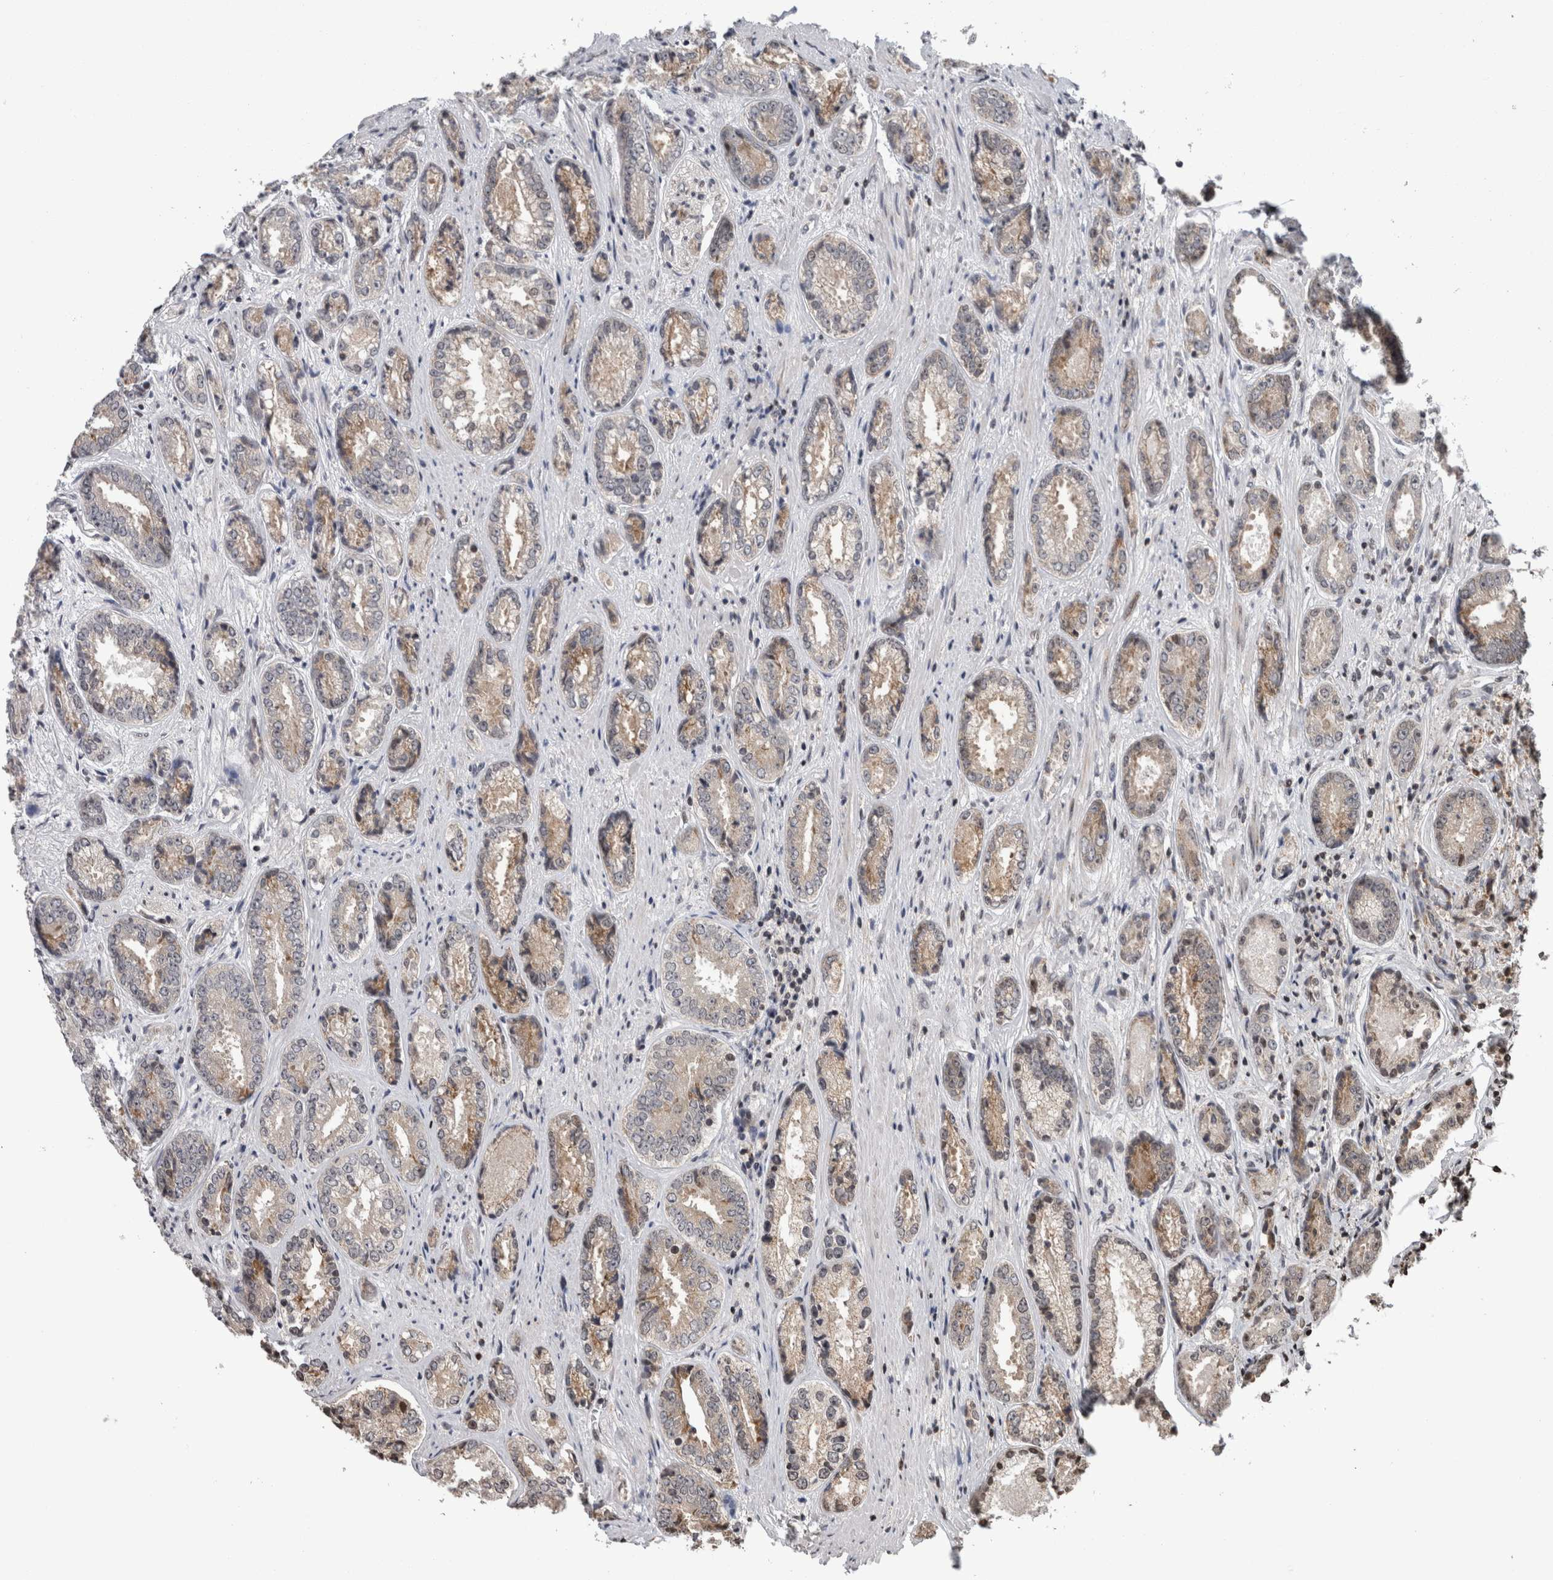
{"staining": {"intensity": "weak", "quantity": "<25%", "location": "cytoplasmic/membranous"}, "tissue": "prostate cancer", "cell_type": "Tumor cells", "image_type": "cancer", "snomed": [{"axis": "morphology", "description": "Adenocarcinoma, High grade"}, {"axis": "topography", "description": "Prostate"}], "caption": "Tumor cells are negative for protein expression in human prostate adenocarcinoma (high-grade).", "gene": "ZBTB11", "patient": {"sex": "male", "age": 61}}